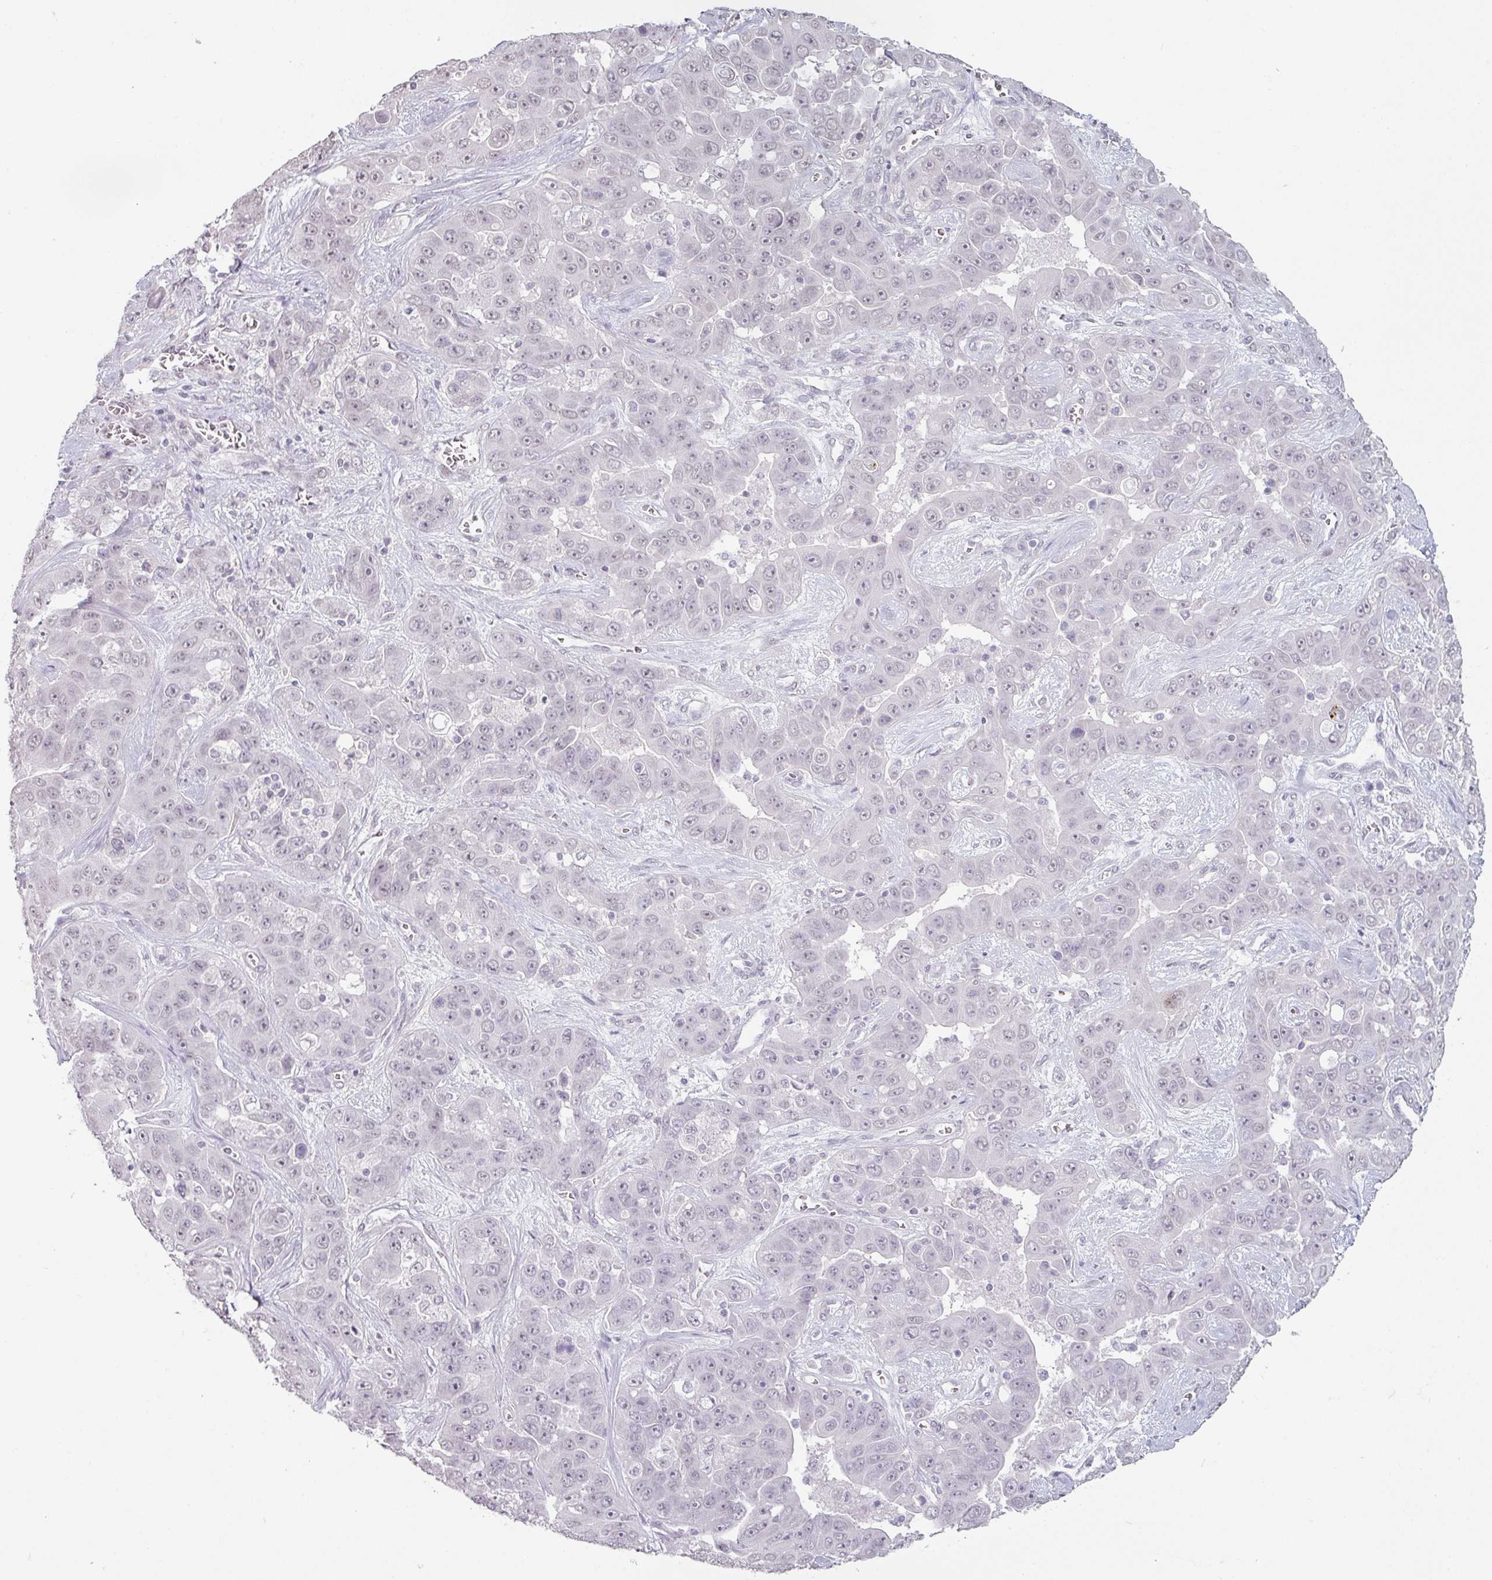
{"staining": {"intensity": "negative", "quantity": "none", "location": "none"}, "tissue": "liver cancer", "cell_type": "Tumor cells", "image_type": "cancer", "snomed": [{"axis": "morphology", "description": "Cholangiocarcinoma"}, {"axis": "topography", "description": "Liver"}], "caption": "A micrograph of liver cholangiocarcinoma stained for a protein displays no brown staining in tumor cells.", "gene": "SPRR1A", "patient": {"sex": "female", "age": 52}}